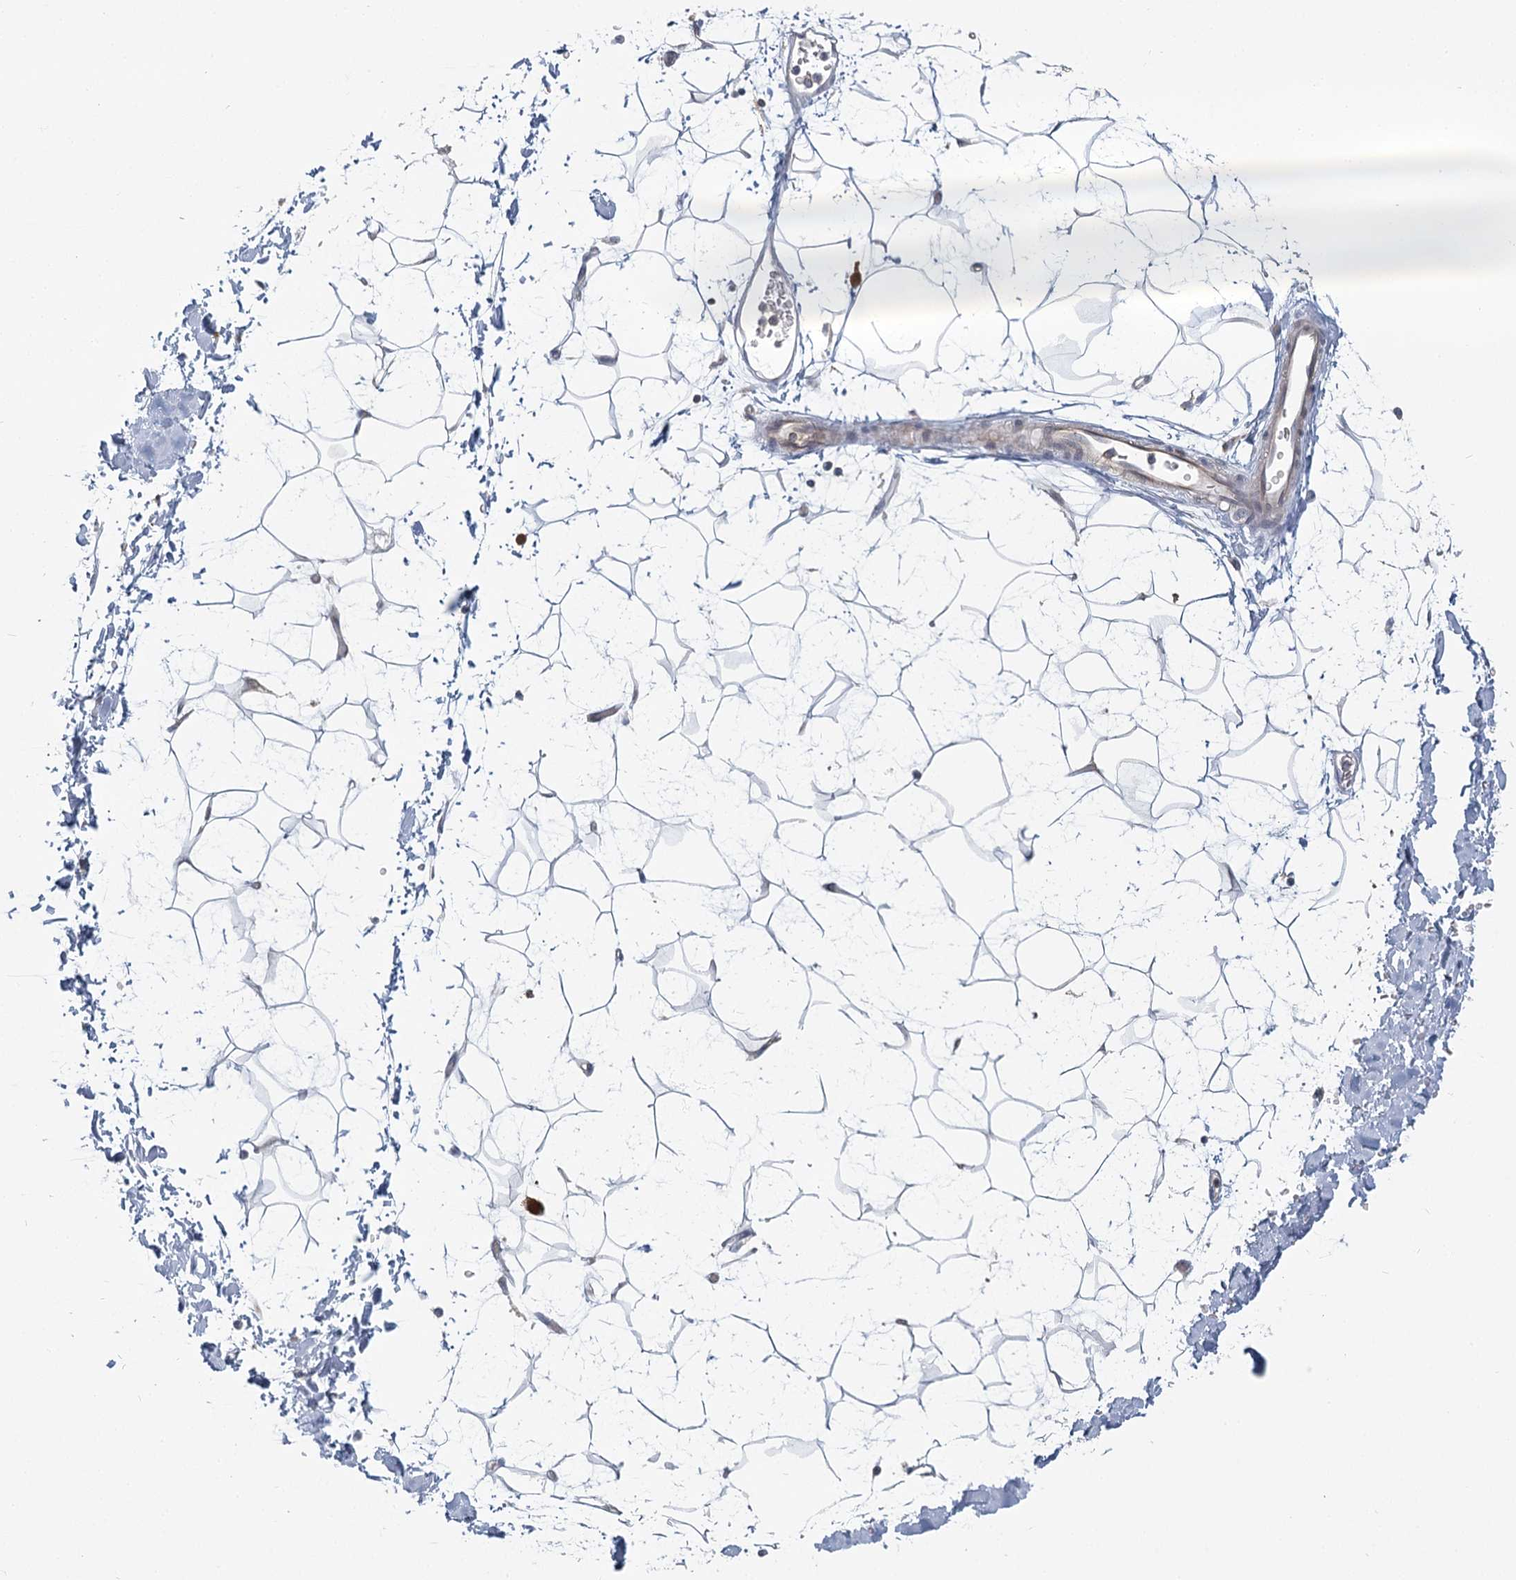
{"staining": {"intensity": "negative", "quantity": "none", "location": "none"}, "tissue": "adipose tissue", "cell_type": "Adipocytes", "image_type": "normal", "snomed": [{"axis": "morphology", "description": "Normal tissue, NOS"}, {"axis": "topography", "description": "Soft tissue"}], "caption": "A micrograph of human adipose tissue is negative for staining in adipocytes. The staining was performed using DAB (3,3'-diaminobenzidine) to visualize the protein expression in brown, while the nuclei were stained in blue with hematoxylin (Magnification: 20x).", "gene": "USP11", "patient": {"sex": "male", "age": 72}}